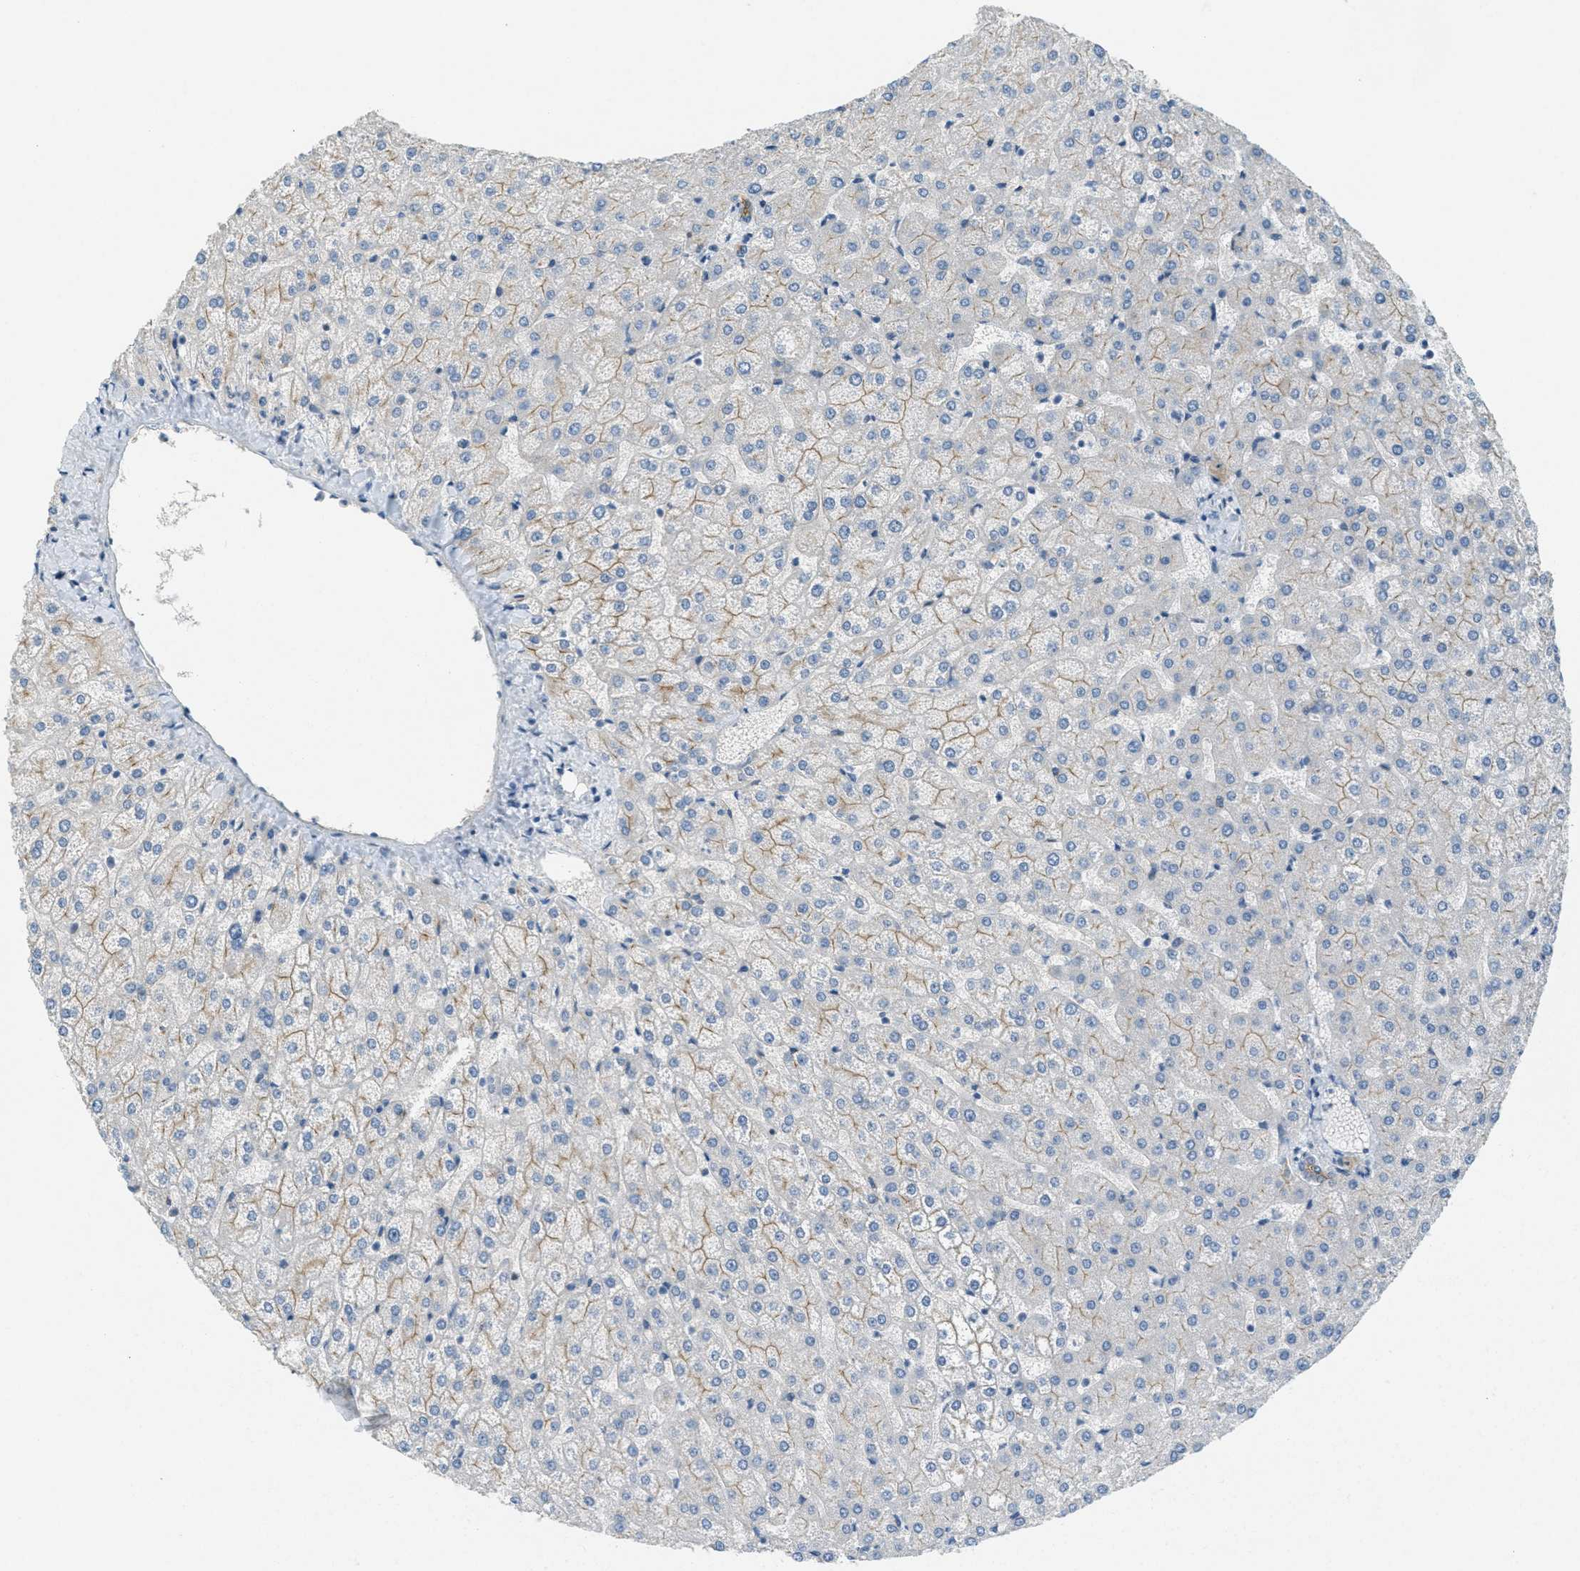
{"staining": {"intensity": "weak", "quantity": "25%-75%", "location": "cytoplasmic/membranous"}, "tissue": "liver", "cell_type": "Cholangiocytes", "image_type": "normal", "snomed": [{"axis": "morphology", "description": "Normal tissue, NOS"}, {"axis": "topography", "description": "Liver"}], "caption": "The histopathology image exhibits immunohistochemical staining of normal liver. There is weak cytoplasmic/membranous staining is appreciated in approximately 25%-75% of cholangiocytes. Nuclei are stained in blue.", "gene": "TCF3", "patient": {"sex": "female", "age": 32}}